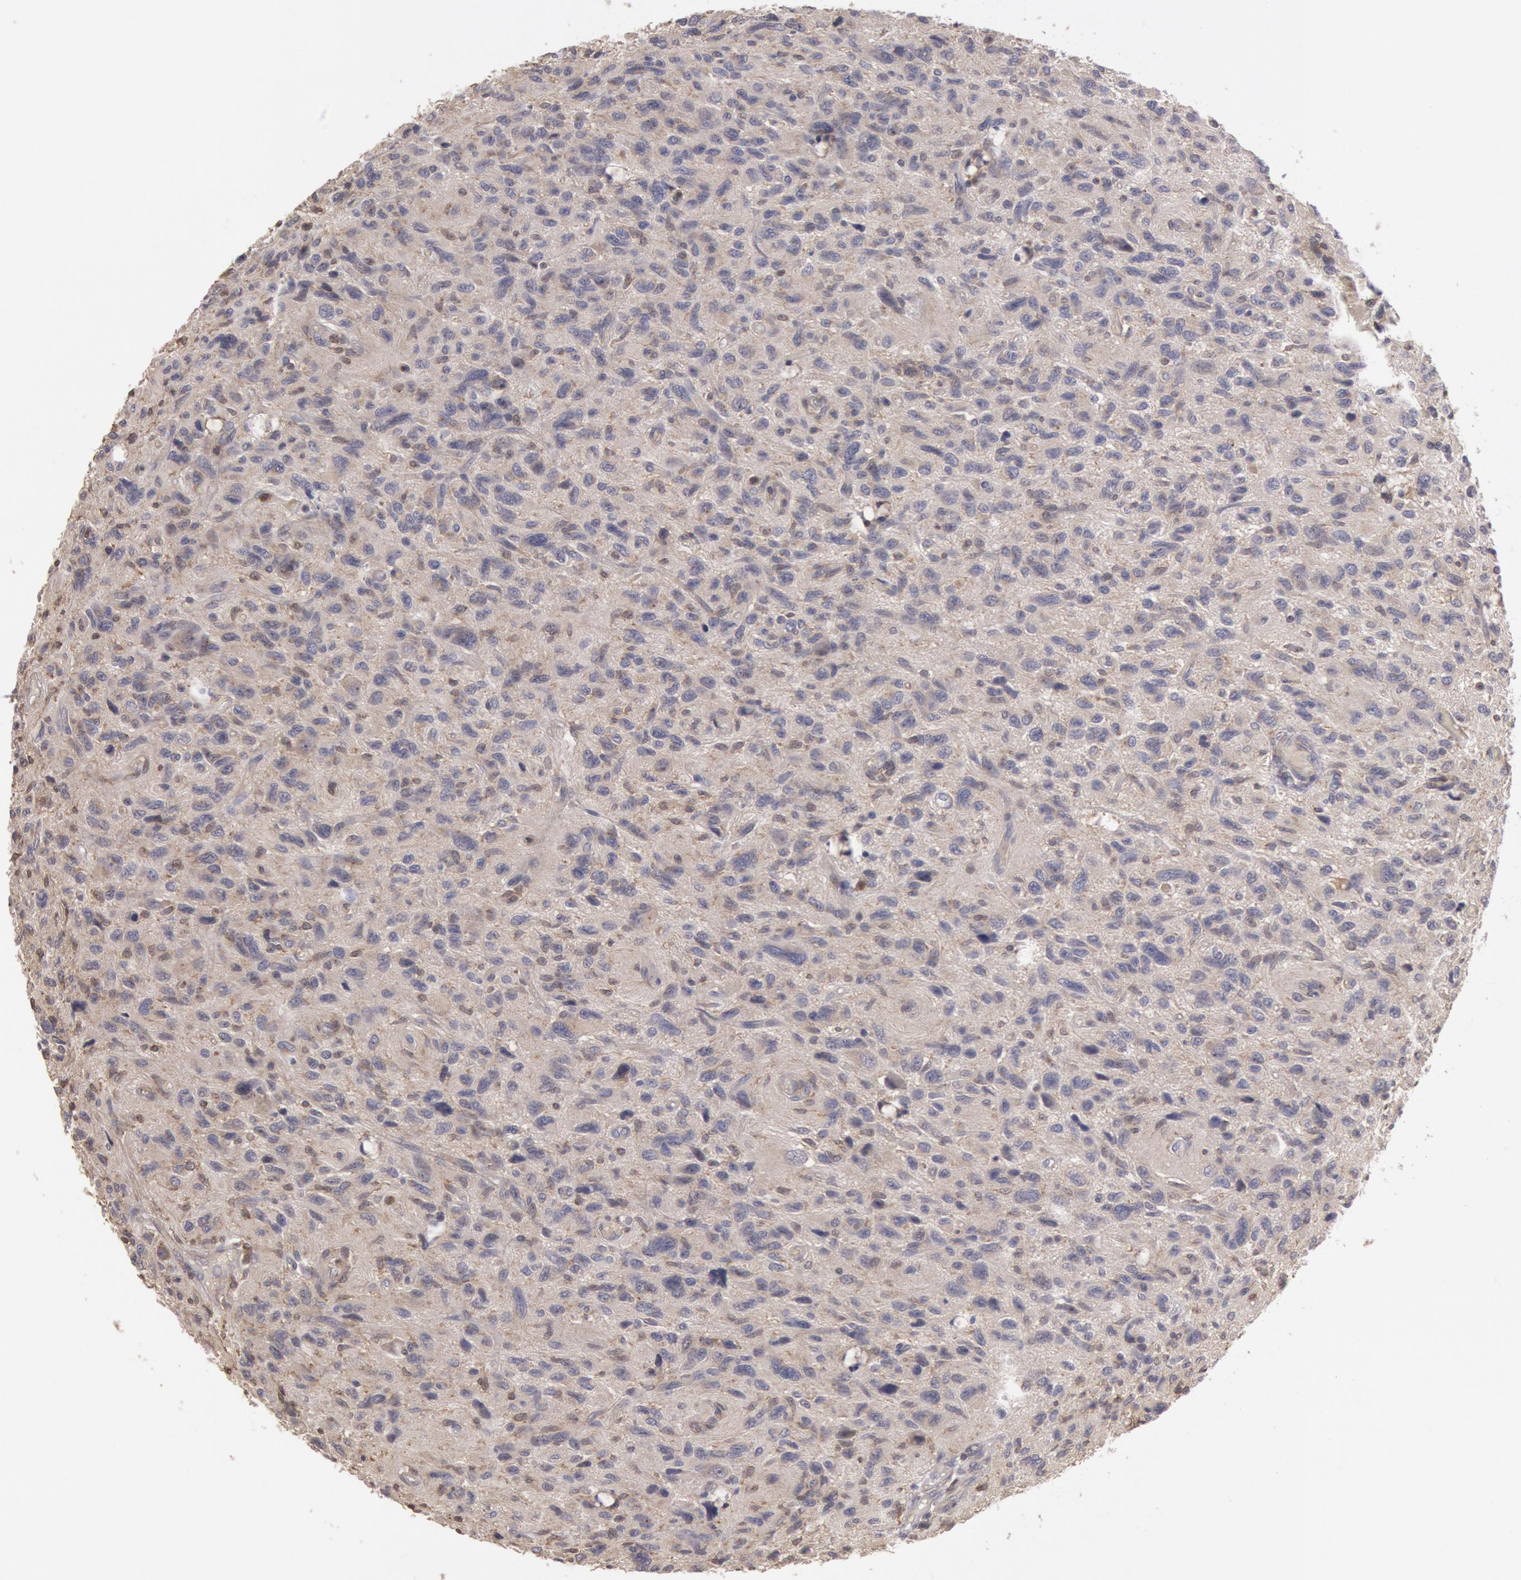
{"staining": {"intensity": "moderate", "quantity": "<25%", "location": "cytoplasmic/membranous"}, "tissue": "glioma", "cell_type": "Tumor cells", "image_type": "cancer", "snomed": [{"axis": "morphology", "description": "Glioma, malignant, High grade"}, {"axis": "topography", "description": "Brain"}], "caption": "A brown stain highlights moderate cytoplasmic/membranous staining of a protein in high-grade glioma (malignant) tumor cells.", "gene": "PLA2G6", "patient": {"sex": "female", "age": 60}}